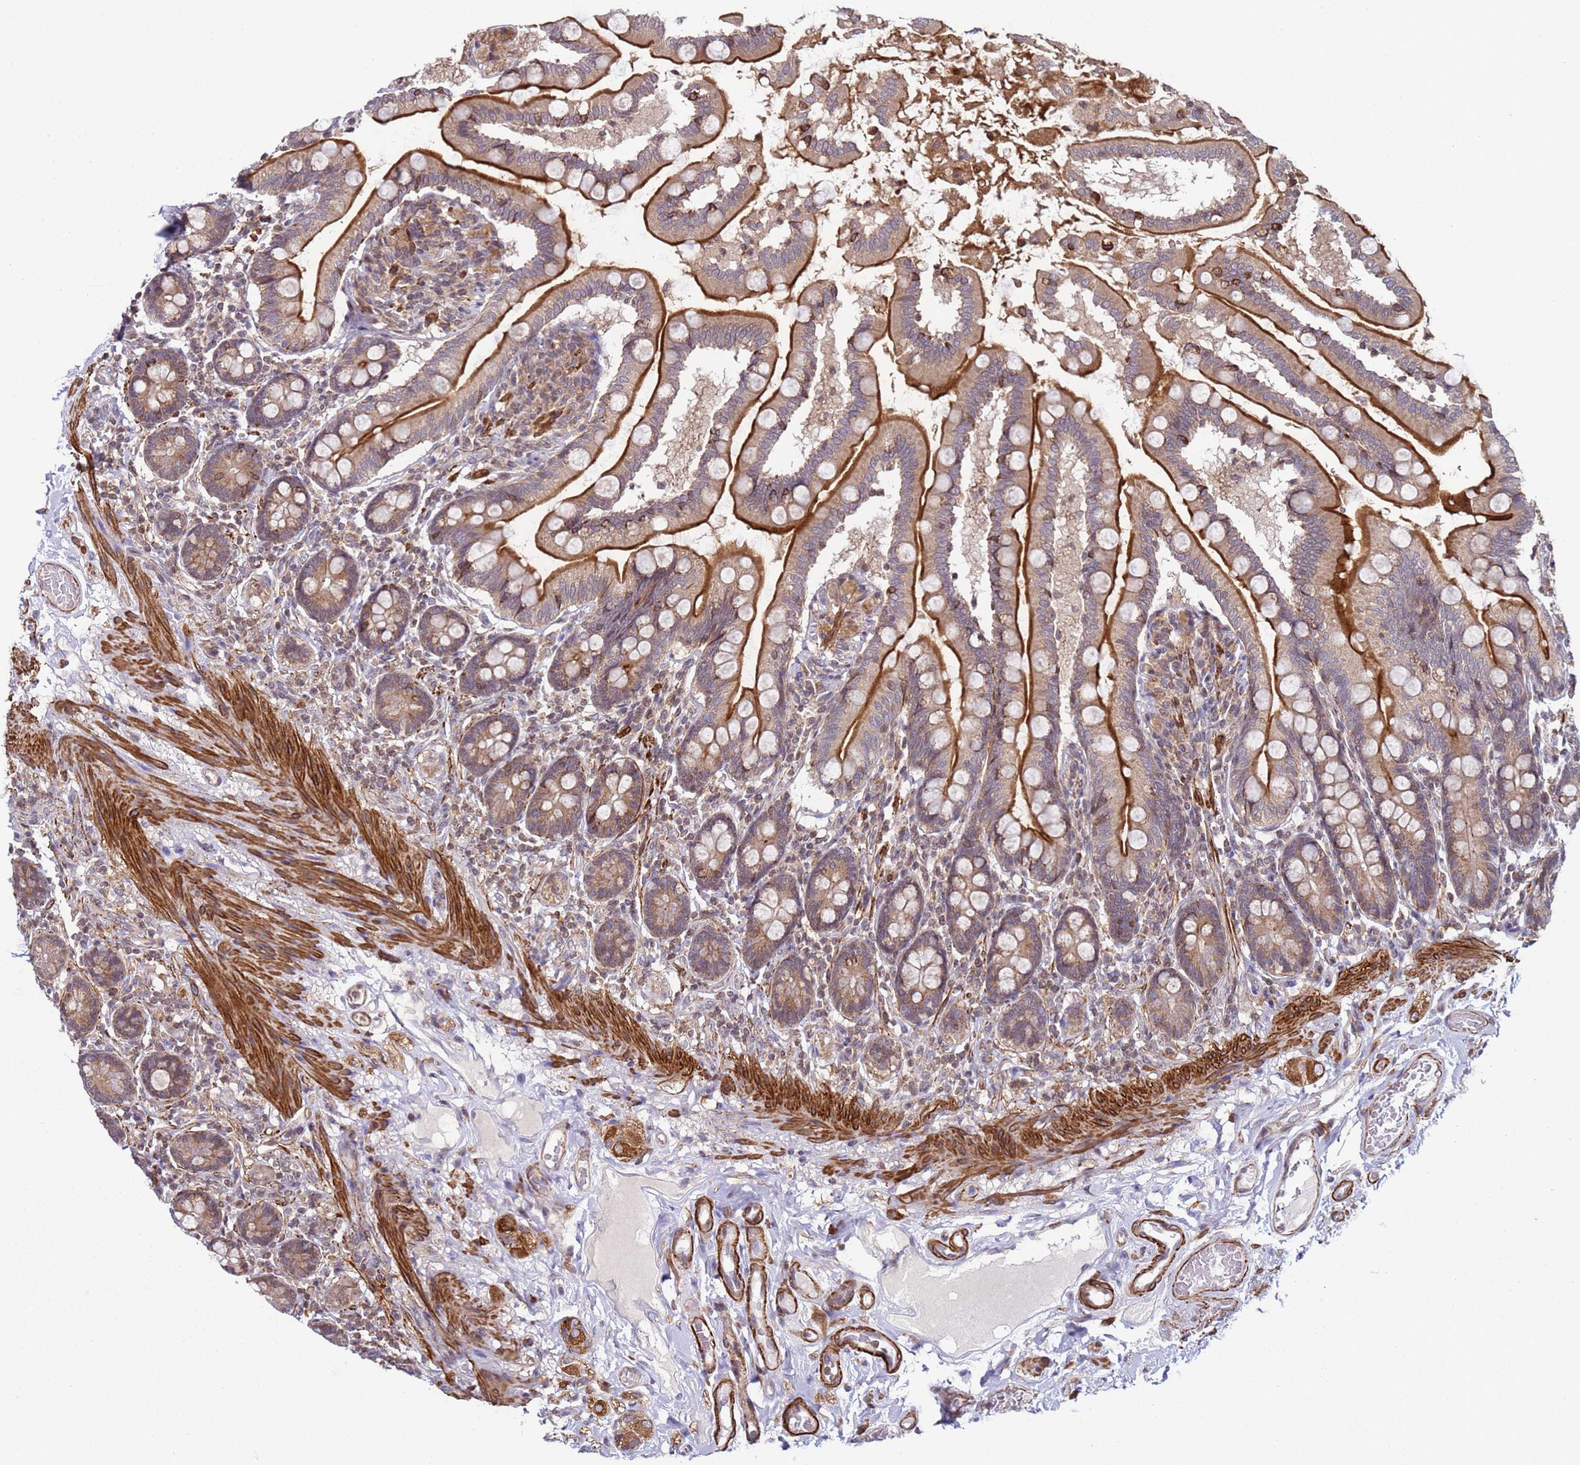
{"staining": {"intensity": "strong", "quantity": "25%-75%", "location": "cytoplasmic/membranous"}, "tissue": "small intestine", "cell_type": "Glandular cells", "image_type": "normal", "snomed": [{"axis": "morphology", "description": "Normal tissue, NOS"}, {"axis": "topography", "description": "Small intestine"}], "caption": "Protein analysis of benign small intestine reveals strong cytoplasmic/membranous staining in approximately 25%-75% of glandular cells. The staining is performed using DAB brown chromogen to label protein expression. The nuclei are counter-stained blue using hematoxylin.", "gene": "SNAPC4", "patient": {"sex": "female", "age": 64}}